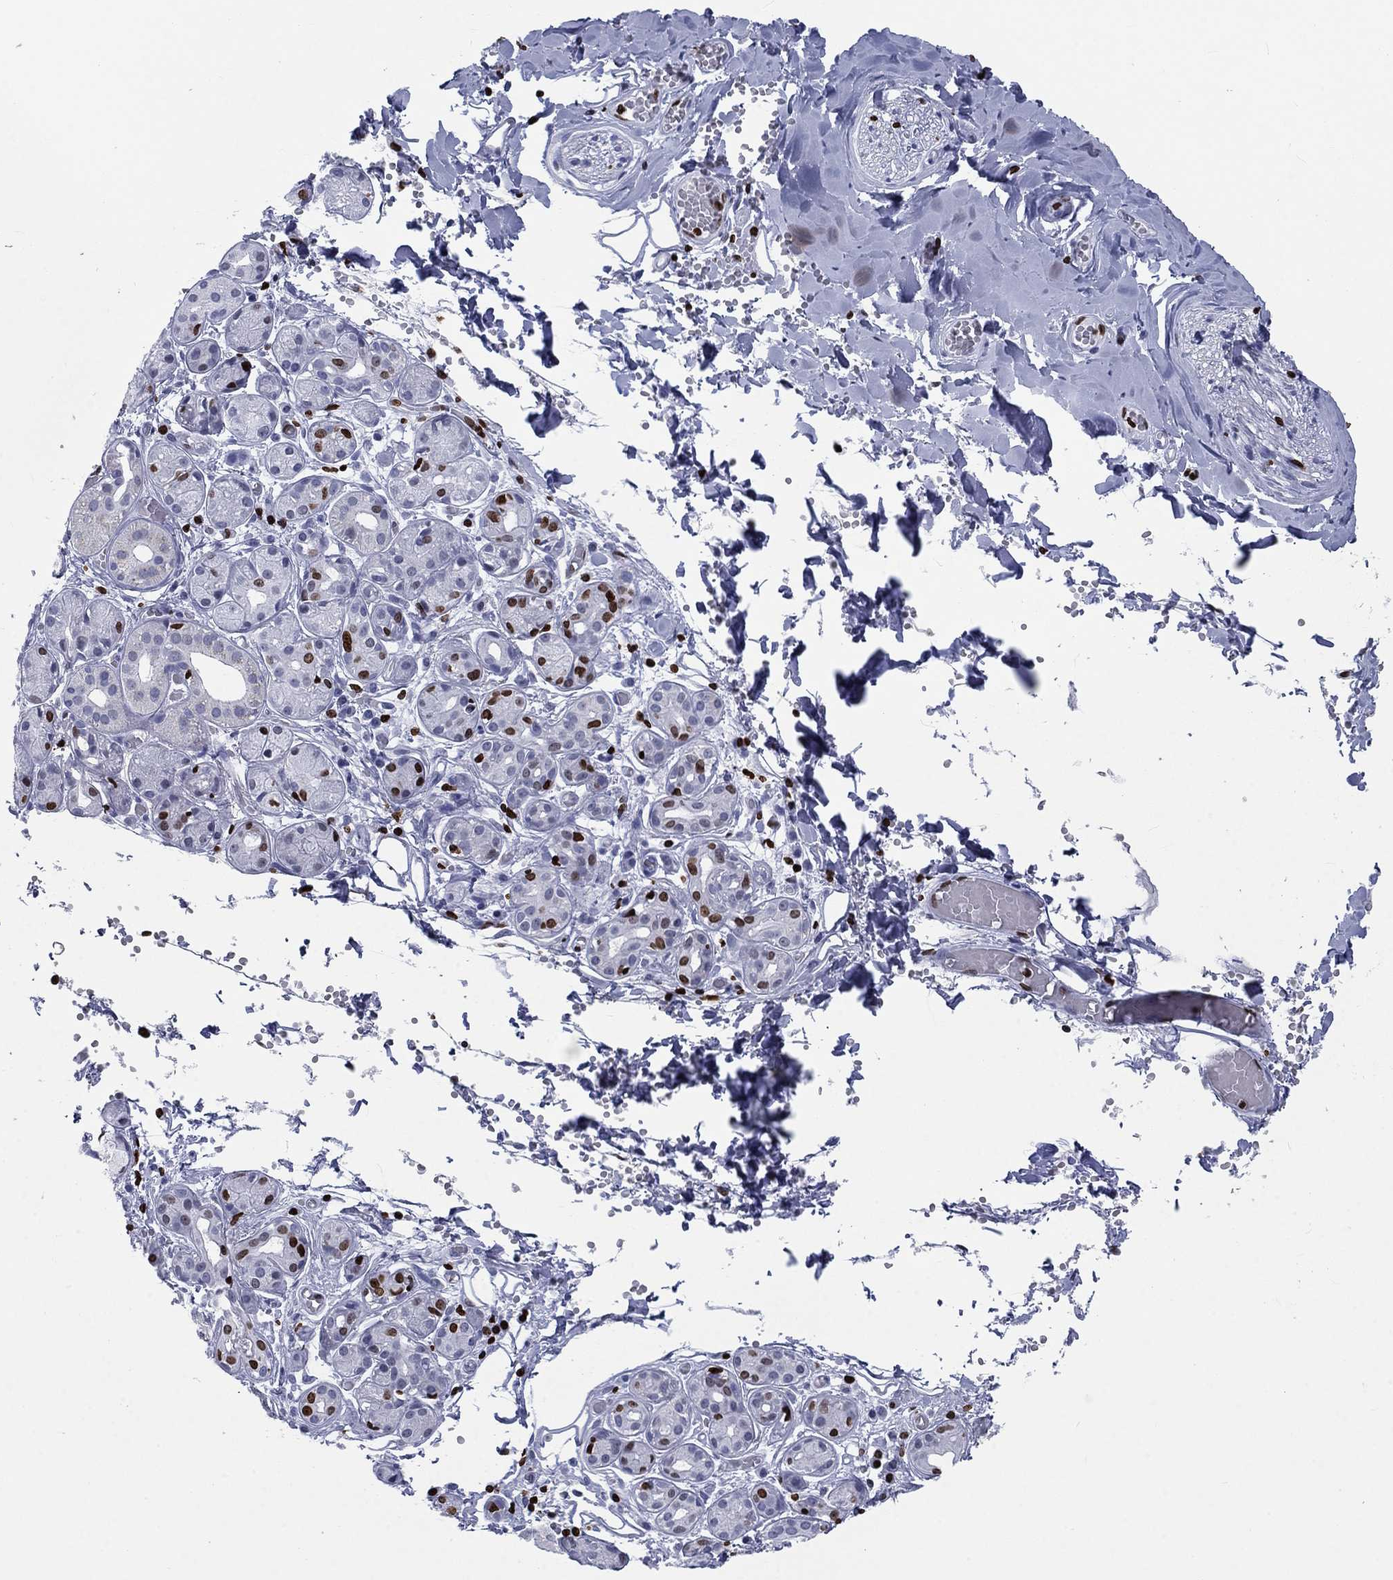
{"staining": {"intensity": "strong", "quantity": "<25%", "location": "nuclear"}, "tissue": "salivary gland", "cell_type": "Glandular cells", "image_type": "normal", "snomed": [{"axis": "morphology", "description": "Normal tissue, NOS"}, {"axis": "topography", "description": "Salivary gland"}, {"axis": "topography", "description": "Peripheral nerve tissue"}], "caption": "This histopathology image displays benign salivary gland stained with immunohistochemistry (IHC) to label a protein in brown. The nuclear of glandular cells show strong positivity for the protein. Nuclei are counter-stained blue.", "gene": "H1", "patient": {"sex": "male", "age": 71}}